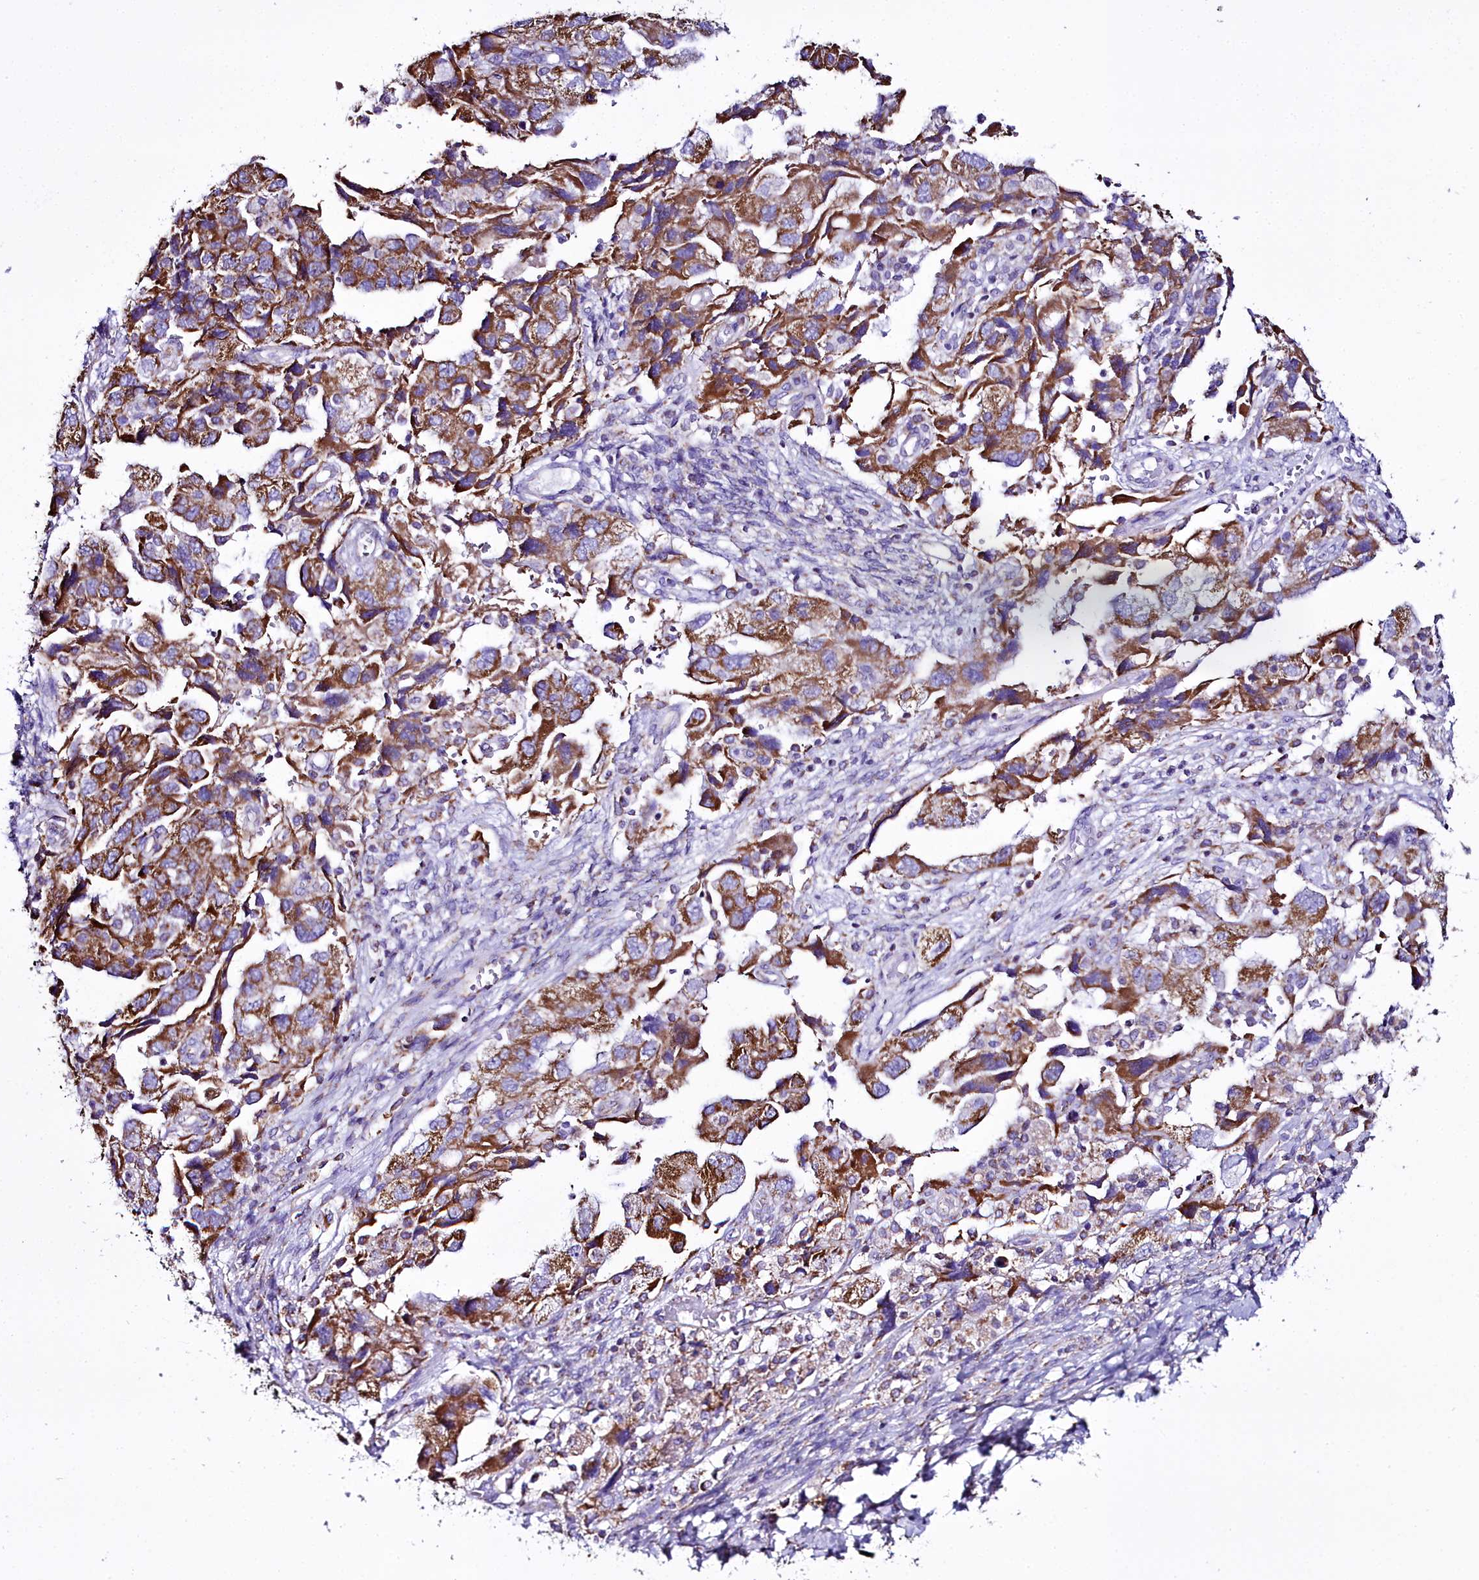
{"staining": {"intensity": "moderate", "quantity": ">75%", "location": "cytoplasmic/membranous"}, "tissue": "ovarian cancer", "cell_type": "Tumor cells", "image_type": "cancer", "snomed": [{"axis": "morphology", "description": "Carcinoma, NOS"}, {"axis": "morphology", "description": "Cystadenocarcinoma, serous, NOS"}, {"axis": "topography", "description": "Ovary"}], "caption": "The histopathology image displays a brown stain indicating the presence of a protein in the cytoplasmic/membranous of tumor cells in ovarian carcinoma.", "gene": "WDFY3", "patient": {"sex": "female", "age": 69}}